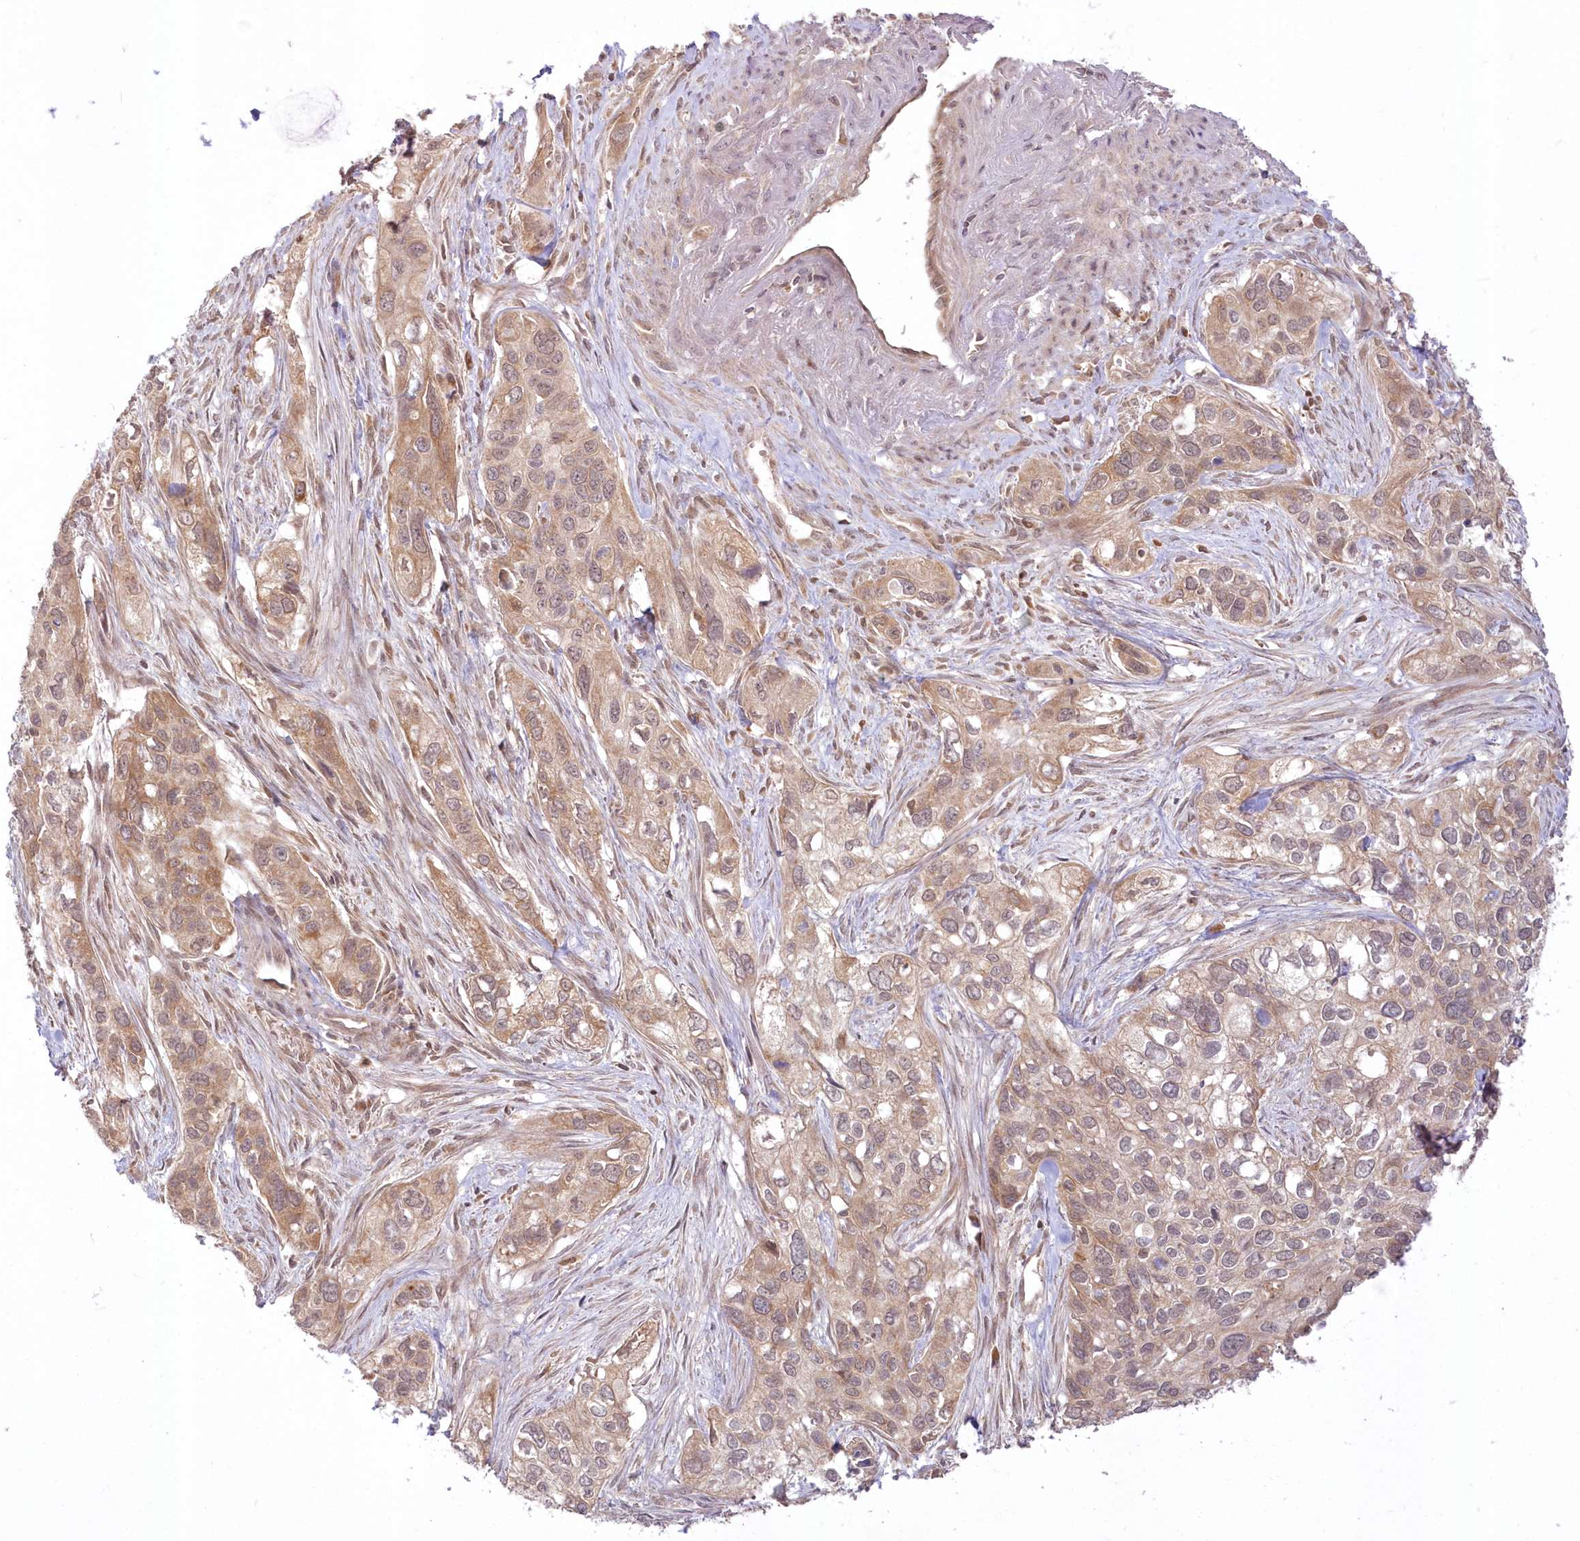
{"staining": {"intensity": "weak", "quantity": ">75%", "location": "cytoplasmic/membranous"}, "tissue": "cervical cancer", "cell_type": "Tumor cells", "image_type": "cancer", "snomed": [{"axis": "morphology", "description": "Squamous cell carcinoma, NOS"}, {"axis": "topography", "description": "Cervix"}], "caption": "This is an image of immunohistochemistry (IHC) staining of cervical squamous cell carcinoma, which shows weak expression in the cytoplasmic/membranous of tumor cells.", "gene": "MTMR3", "patient": {"sex": "female", "age": 55}}